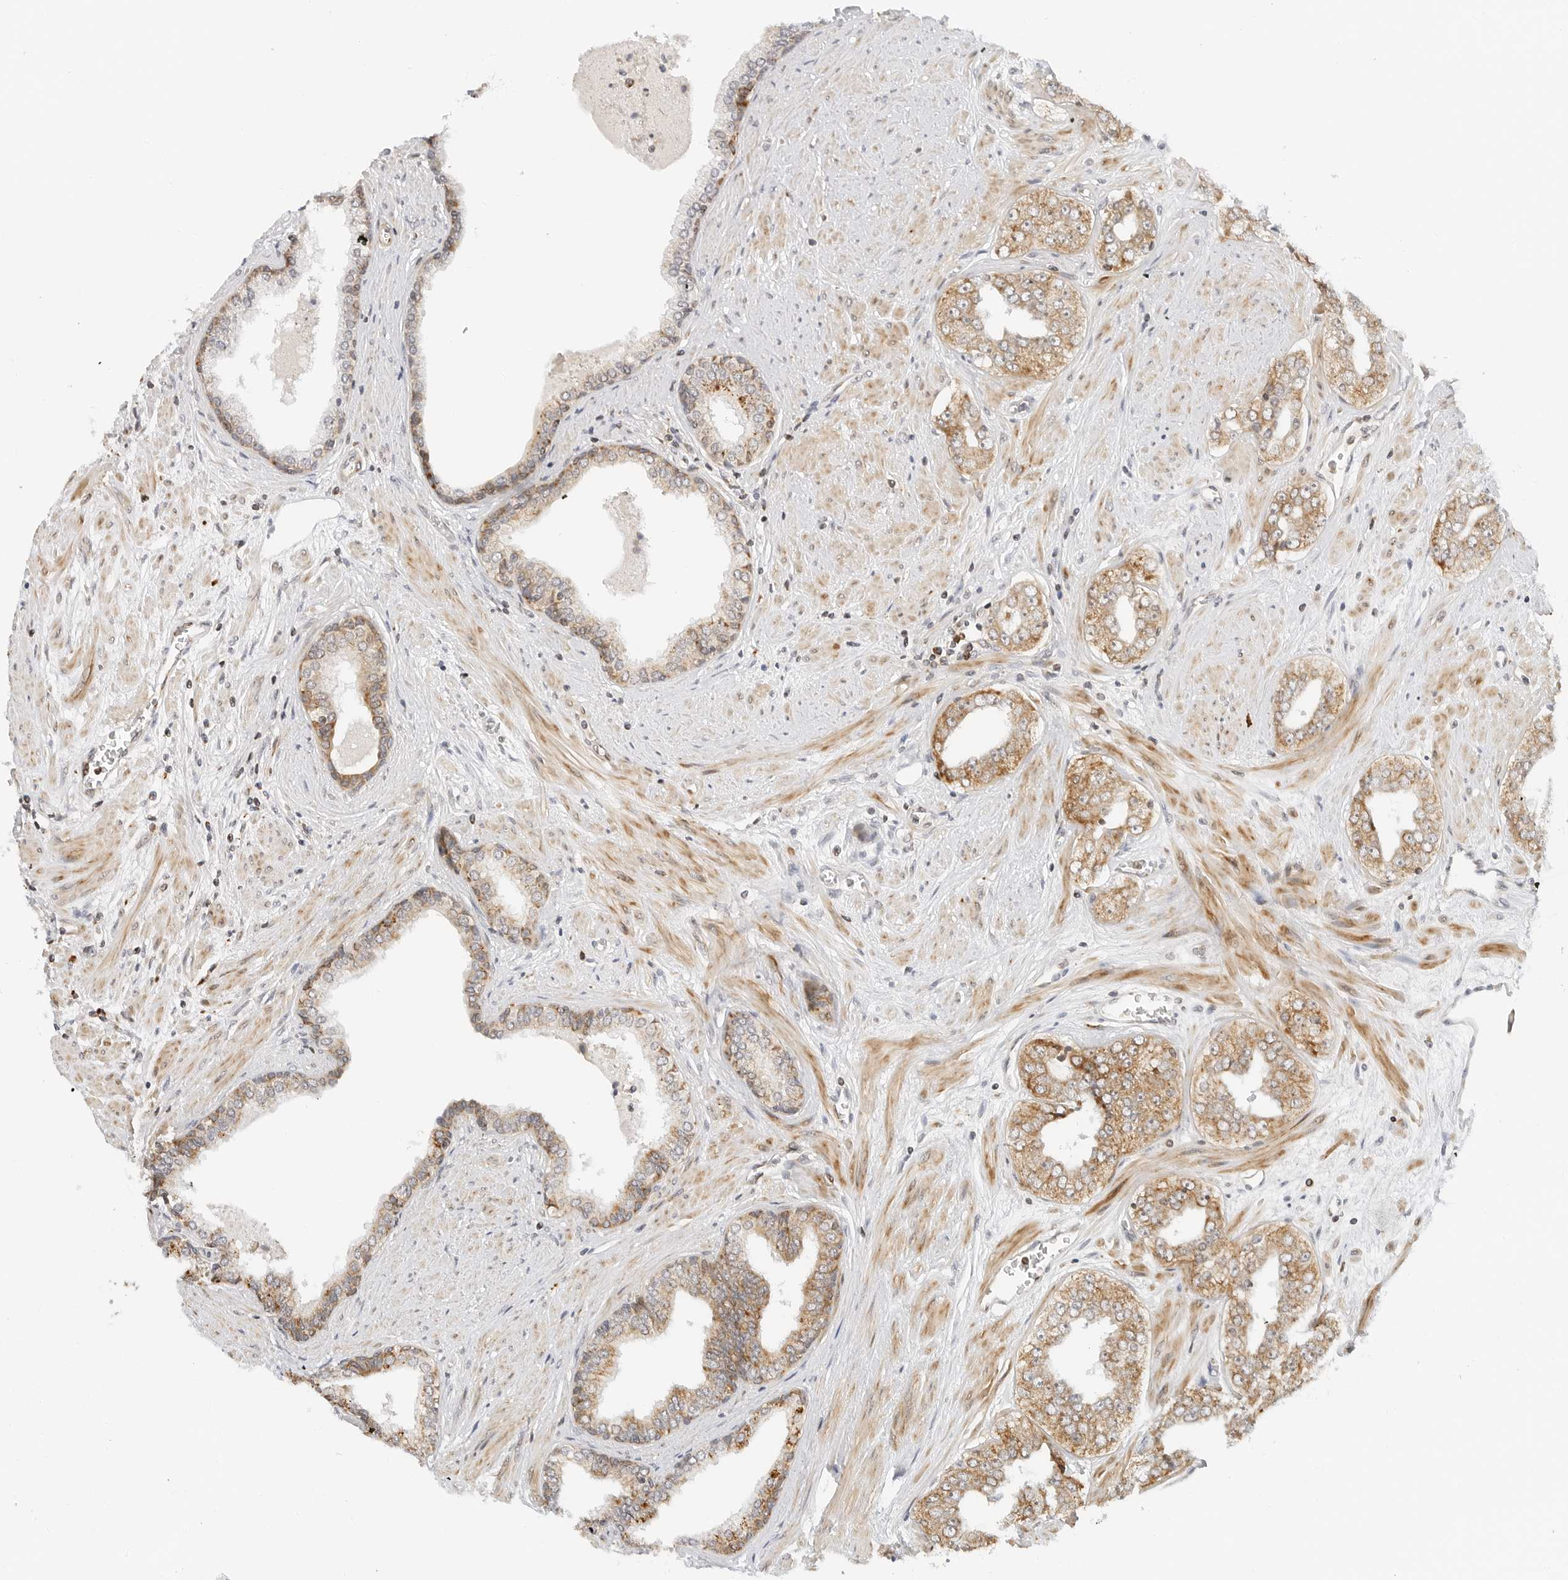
{"staining": {"intensity": "moderate", "quantity": ">75%", "location": "cytoplasmic/membranous"}, "tissue": "prostate cancer", "cell_type": "Tumor cells", "image_type": "cancer", "snomed": [{"axis": "morphology", "description": "Adenocarcinoma, High grade"}, {"axis": "topography", "description": "Prostate"}], "caption": "Immunohistochemistry (IHC) of human prostate cancer demonstrates medium levels of moderate cytoplasmic/membranous expression in approximately >75% of tumor cells.", "gene": "DYRK4", "patient": {"sex": "male", "age": 71}}